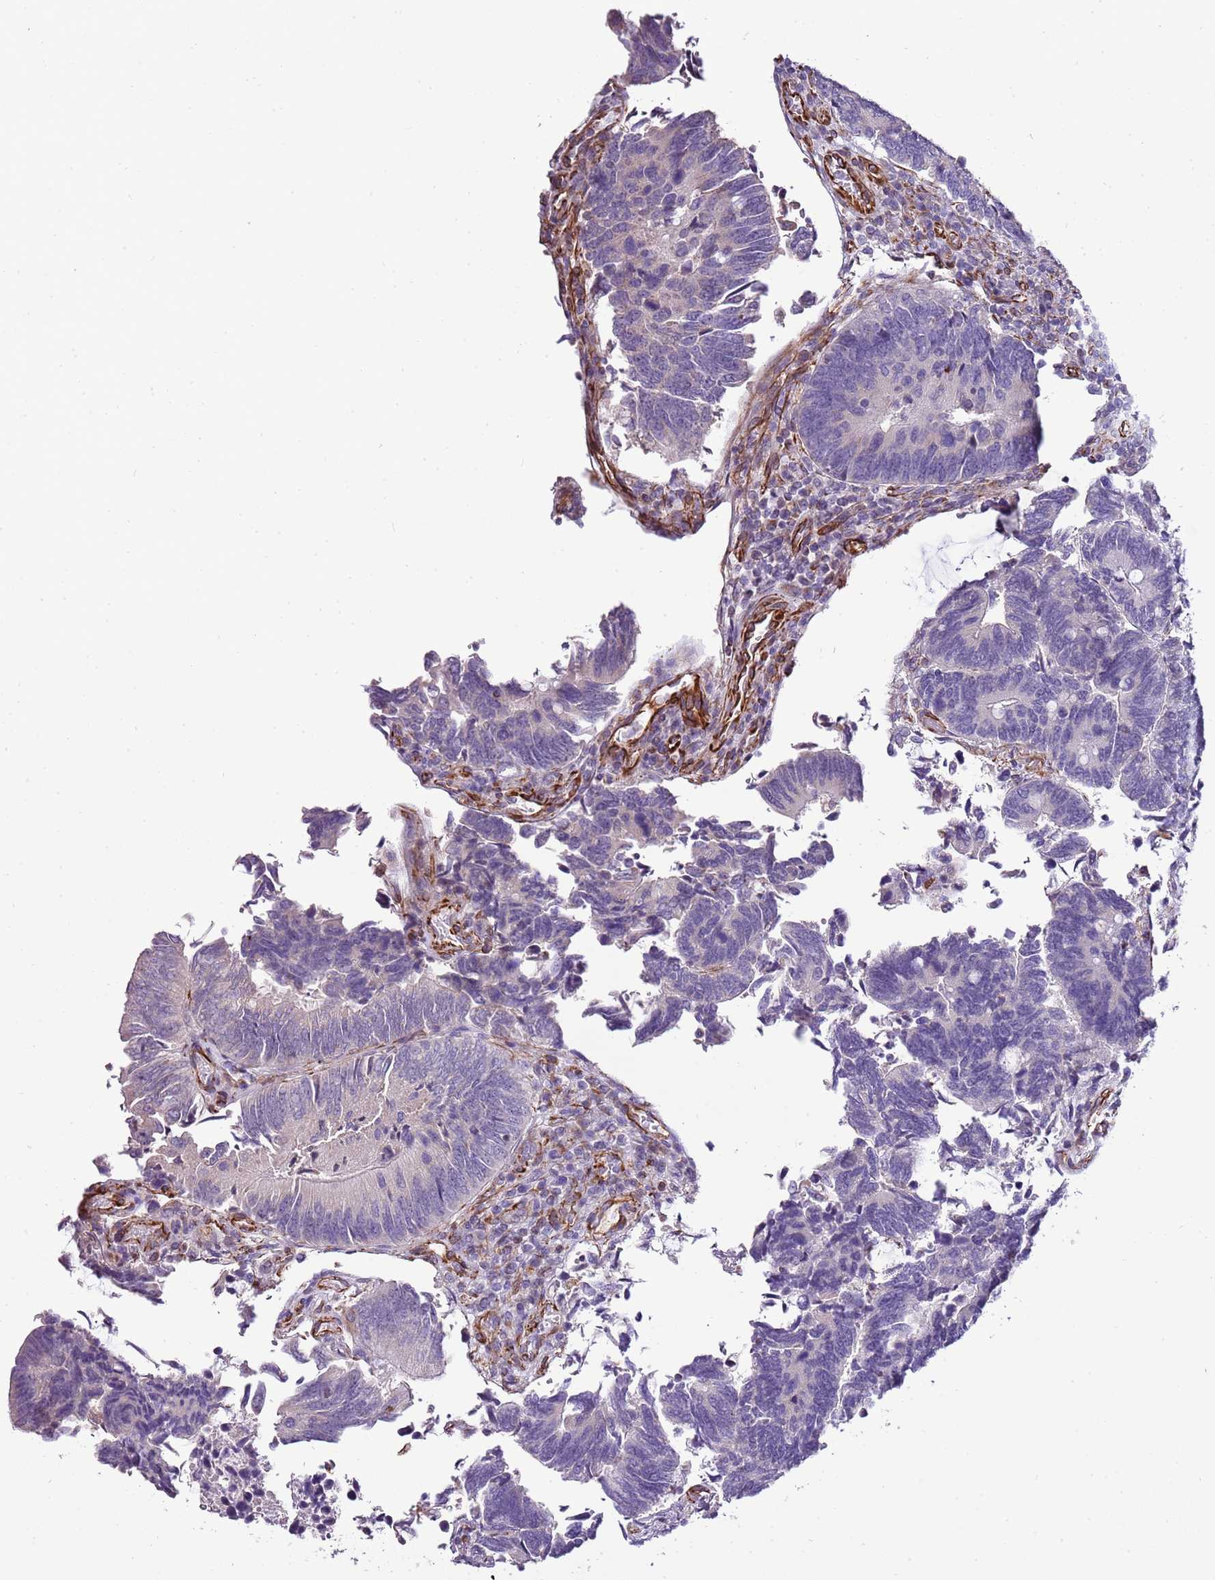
{"staining": {"intensity": "negative", "quantity": "none", "location": "none"}, "tissue": "colorectal cancer", "cell_type": "Tumor cells", "image_type": "cancer", "snomed": [{"axis": "morphology", "description": "Adenocarcinoma, NOS"}, {"axis": "topography", "description": "Colon"}], "caption": "IHC histopathology image of neoplastic tissue: human colorectal adenocarcinoma stained with DAB shows no significant protein staining in tumor cells.", "gene": "ZNF786", "patient": {"sex": "male", "age": 87}}